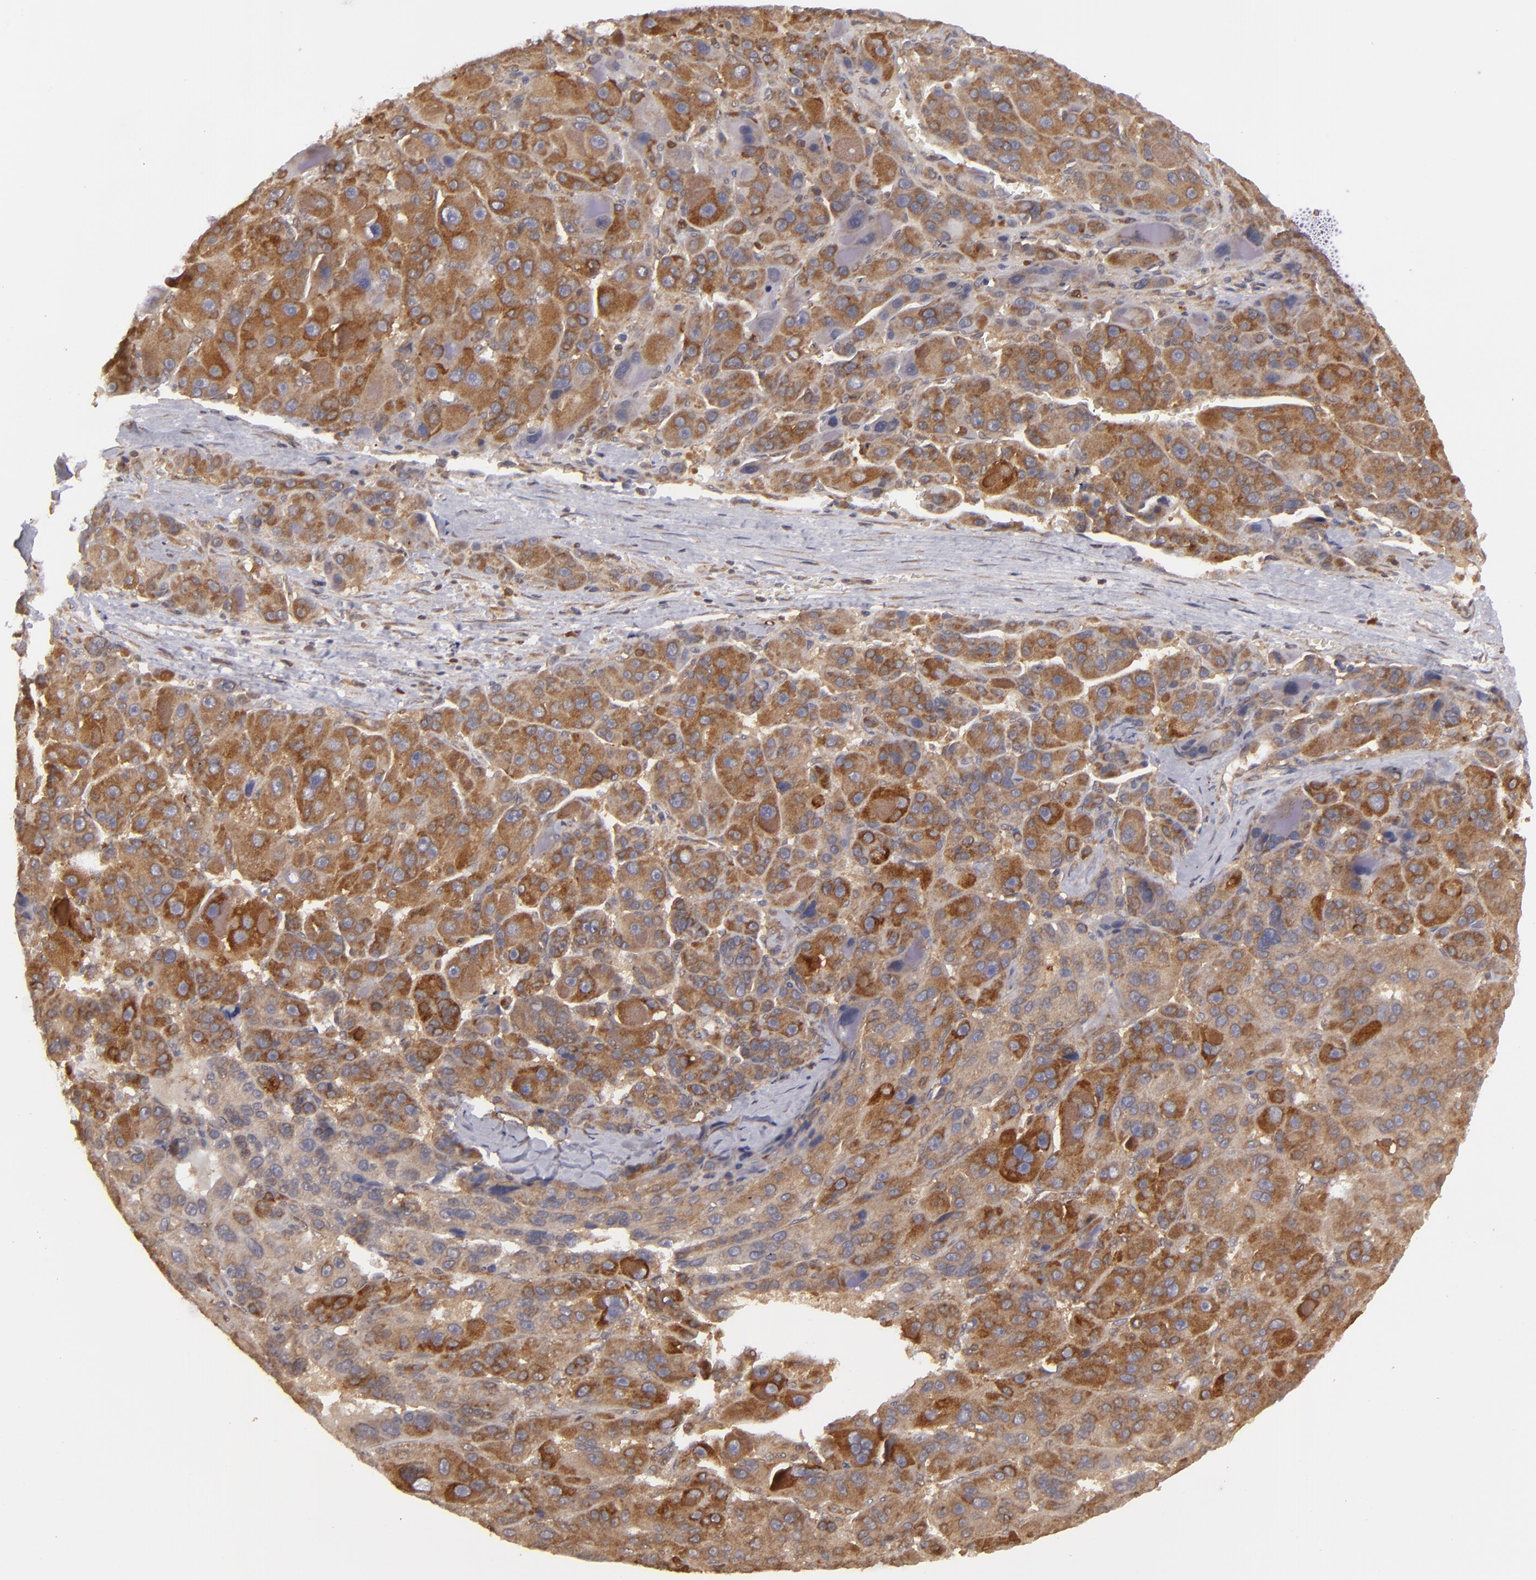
{"staining": {"intensity": "moderate", "quantity": ">75%", "location": "cytoplasmic/membranous"}, "tissue": "liver cancer", "cell_type": "Tumor cells", "image_type": "cancer", "snomed": [{"axis": "morphology", "description": "Carcinoma, Hepatocellular, NOS"}, {"axis": "topography", "description": "Liver"}], "caption": "Moderate cytoplasmic/membranous protein expression is identified in approximately >75% of tumor cells in liver cancer. (Stains: DAB in brown, nuclei in blue, Microscopy: brightfield microscopy at high magnification).", "gene": "MAPK3", "patient": {"sex": "male", "age": 76}}